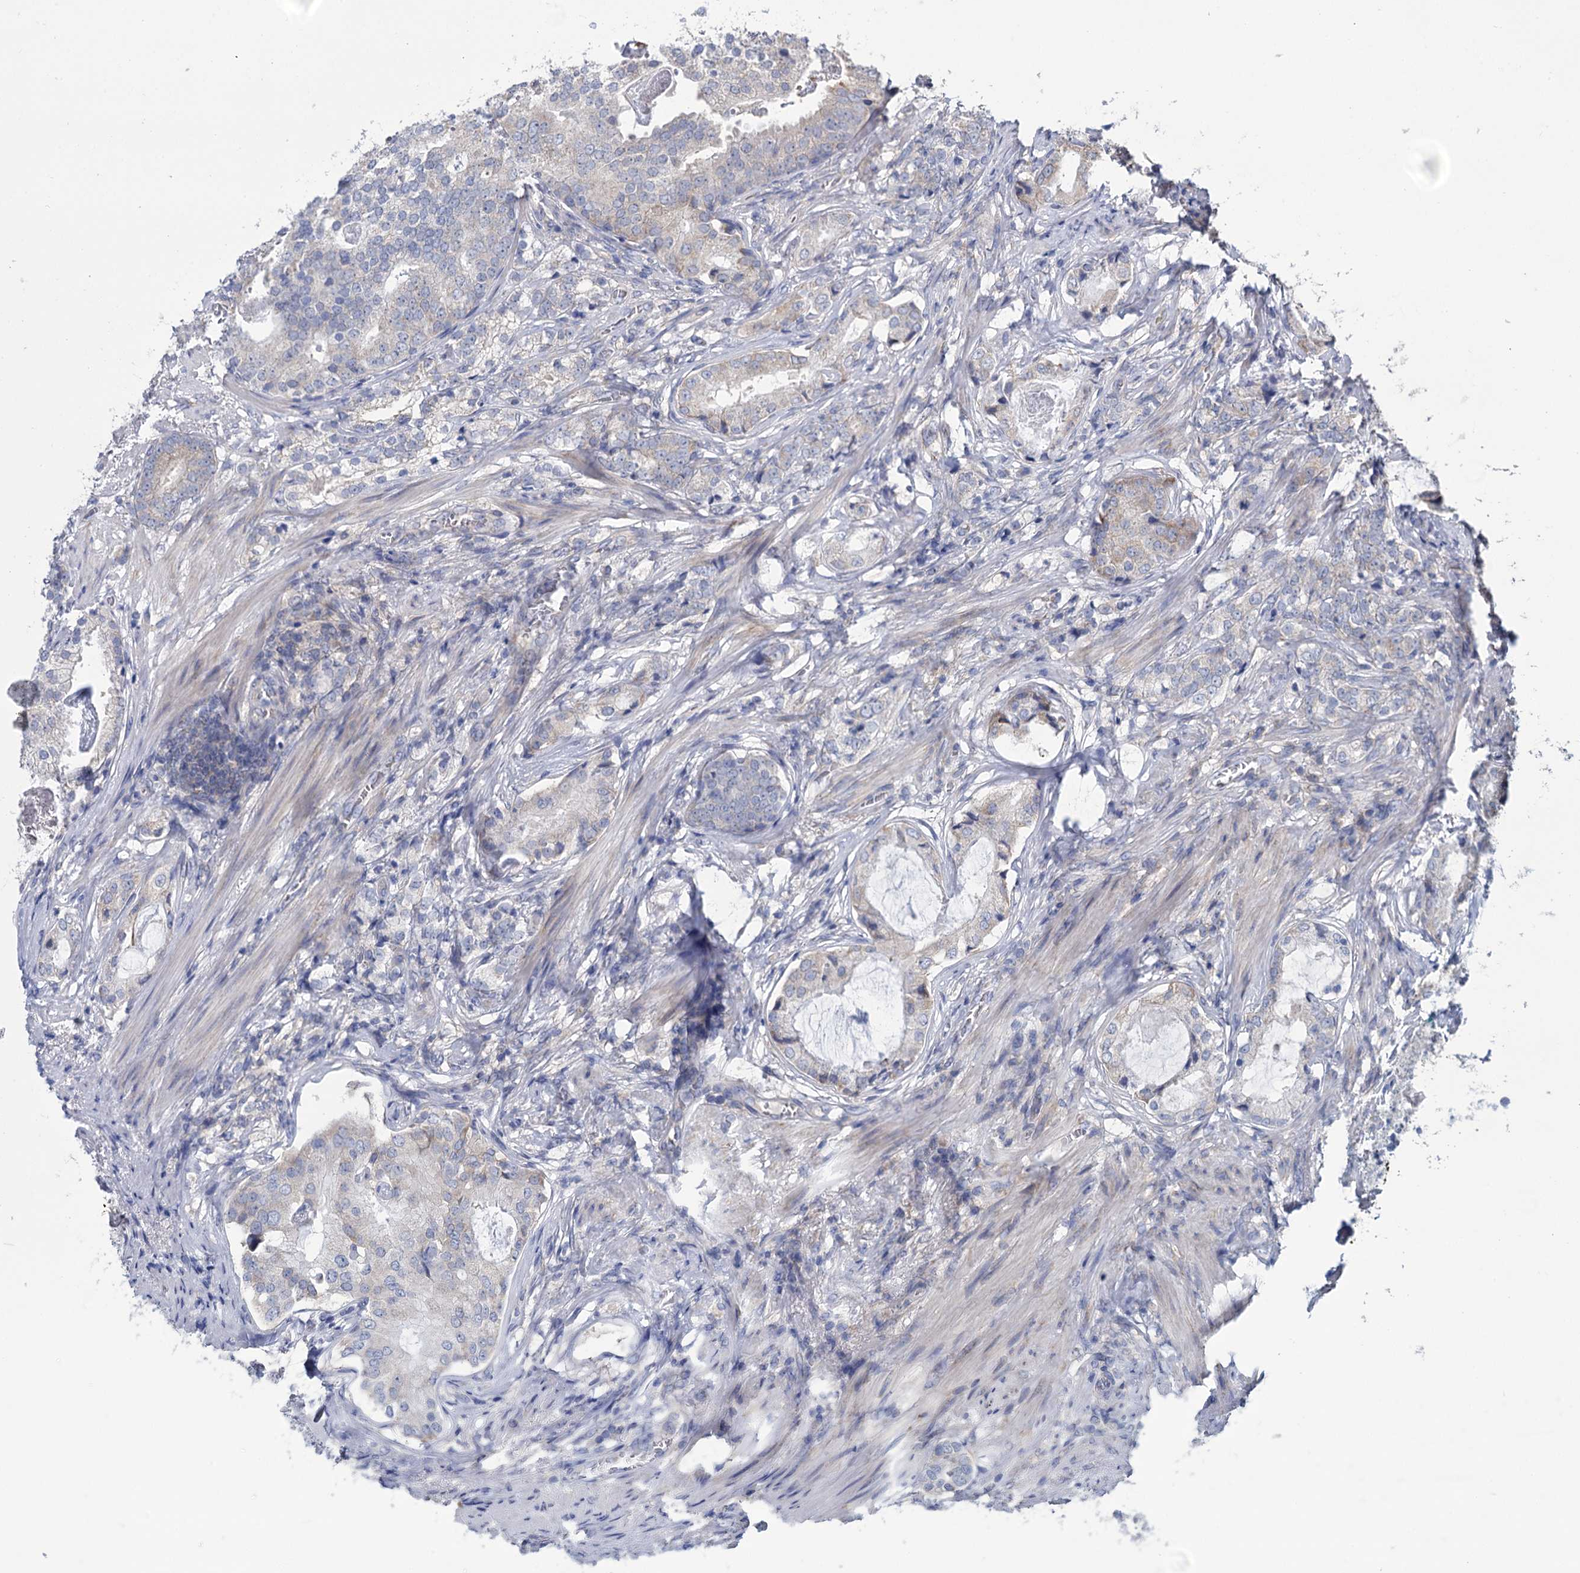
{"staining": {"intensity": "moderate", "quantity": "<25%", "location": "cytoplasmic/membranous"}, "tissue": "prostate cancer", "cell_type": "Tumor cells", "image_type": "cancer", "snomed": [{"axis": "morphology", "description": "Adenocarcinoma, Low grade"}, {"axis": "topography", "description": "Prostate"}], "caption": "This image exhibits immunohistochemistry staining of human prostate low-grade adenocarcinoma, with low moderate cytoplasmic/membranous expression in about <25% of tumor cells.", "gene": "GSTM2", "patient": {"sex": "male", "age": 71}}